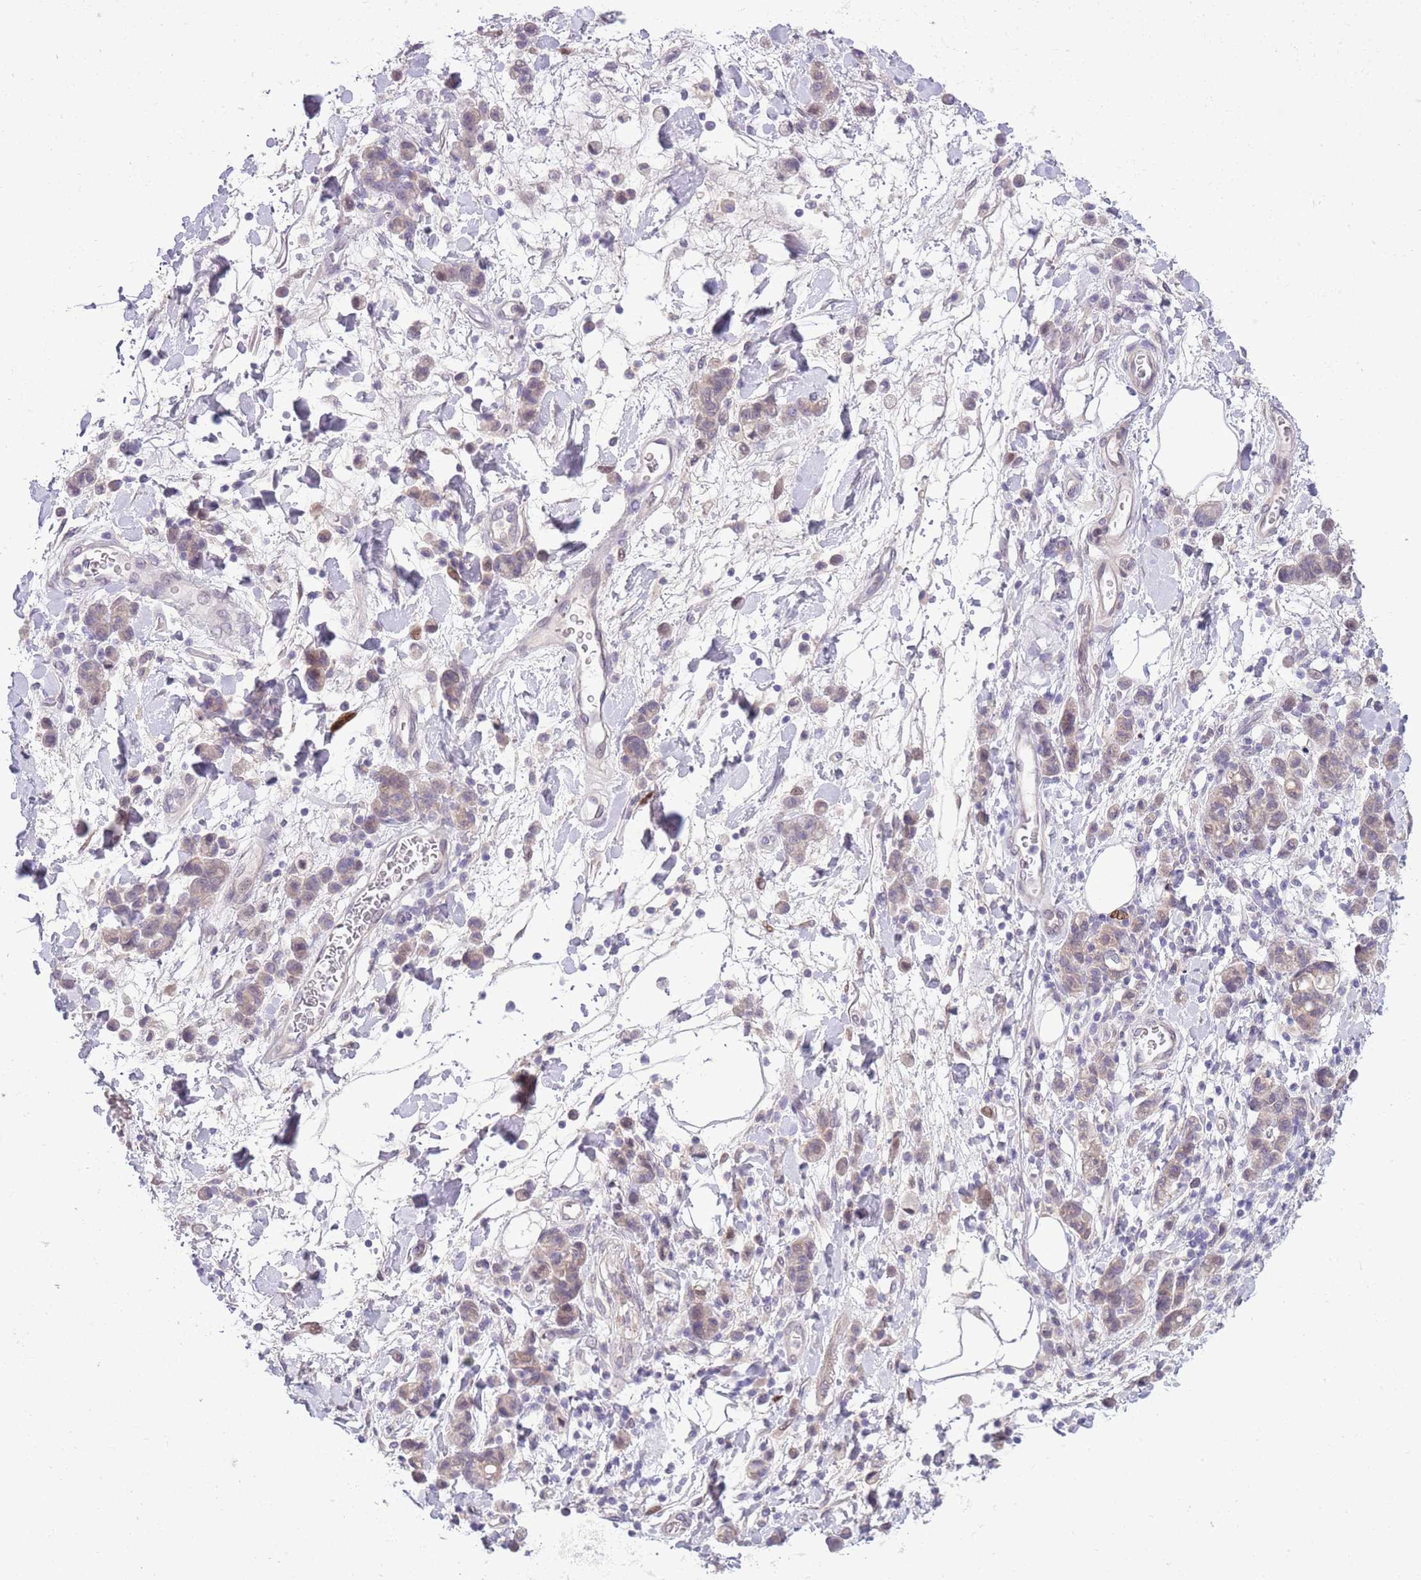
{"staining": {"intensity": "negative", "quantity": "none", "location": "none"}, "tissue": "stomach cancer", "cell_type": "Tumor cells", "image_type": "cancer", "snomed": [{"axis": "morphology", "description": "Adenocarcinoma, NOS"}, {"axis": "topography", "description": "Stomach"}], "caption": "Tumor cells are negative for brown protein staining in stomach adenocarcinoma. (DAB (3,3'-diaminobenzidine) immunohistochemistry (IHC) visualized using brightfield microscopy, high magnification).", "gene": "CCND2", "patient": {"sex": "male", "age": 77}}